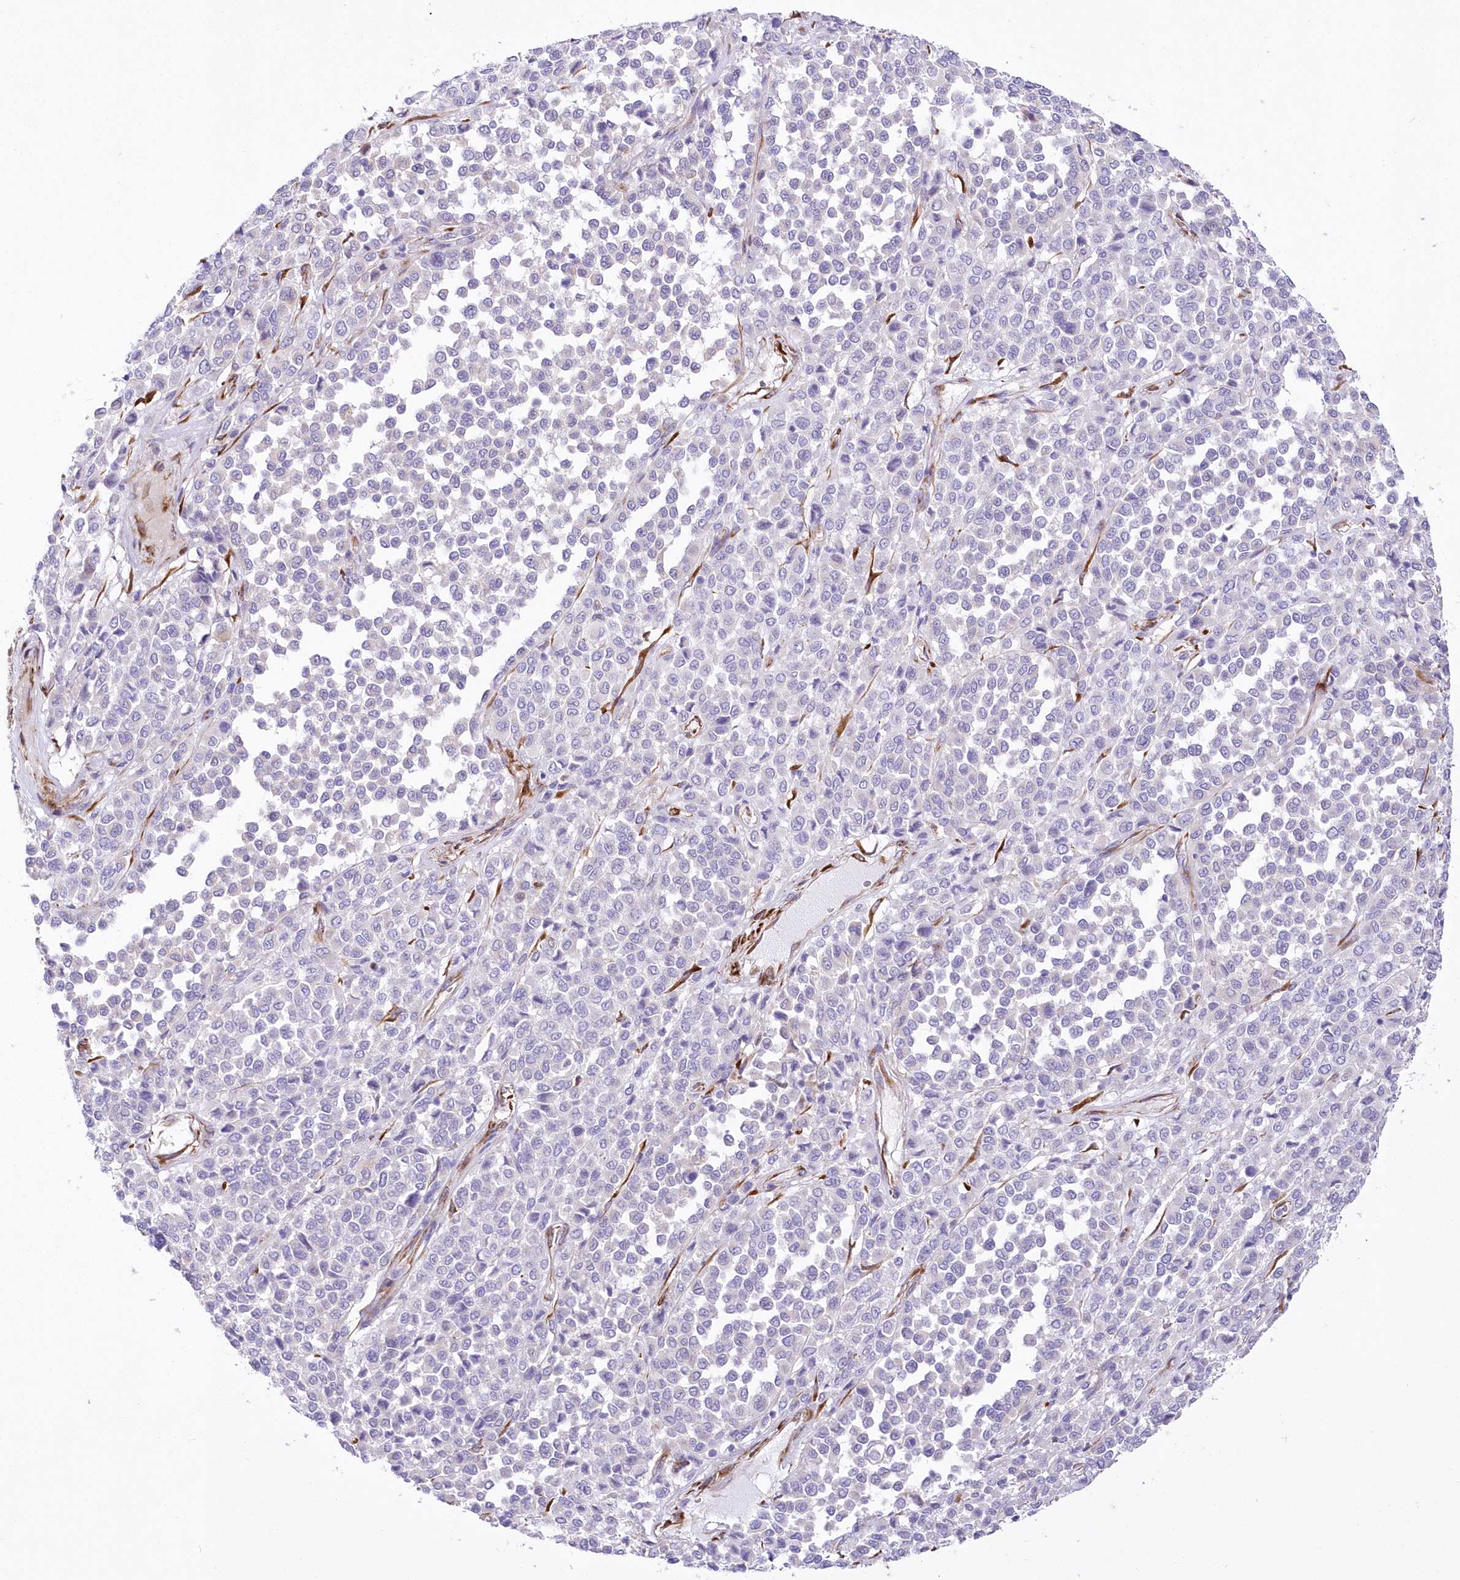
{"staining": {"intensity": "negative", "quantity": "none", "location": "none"}, "tissue": "melanoma", "cell_type": "Tumor cells", "image_type": "cancer", "snomed": [{"axis": "morphology", "description": "Malignant melanoma, Metastatic site"}, {"axis": "topography", "description": "Pancreas"}], "caption": "High magnification brightfield microscopy of malignant melanoma (metastatic site) stained with DAB (3,3'-diaminobenzidine) (brown) and counterstained with hematoxylin (blue): tumor cells show no significant expression.", "gene": "YTHDC2", "patient": {"sex": "female", "age": 30}}